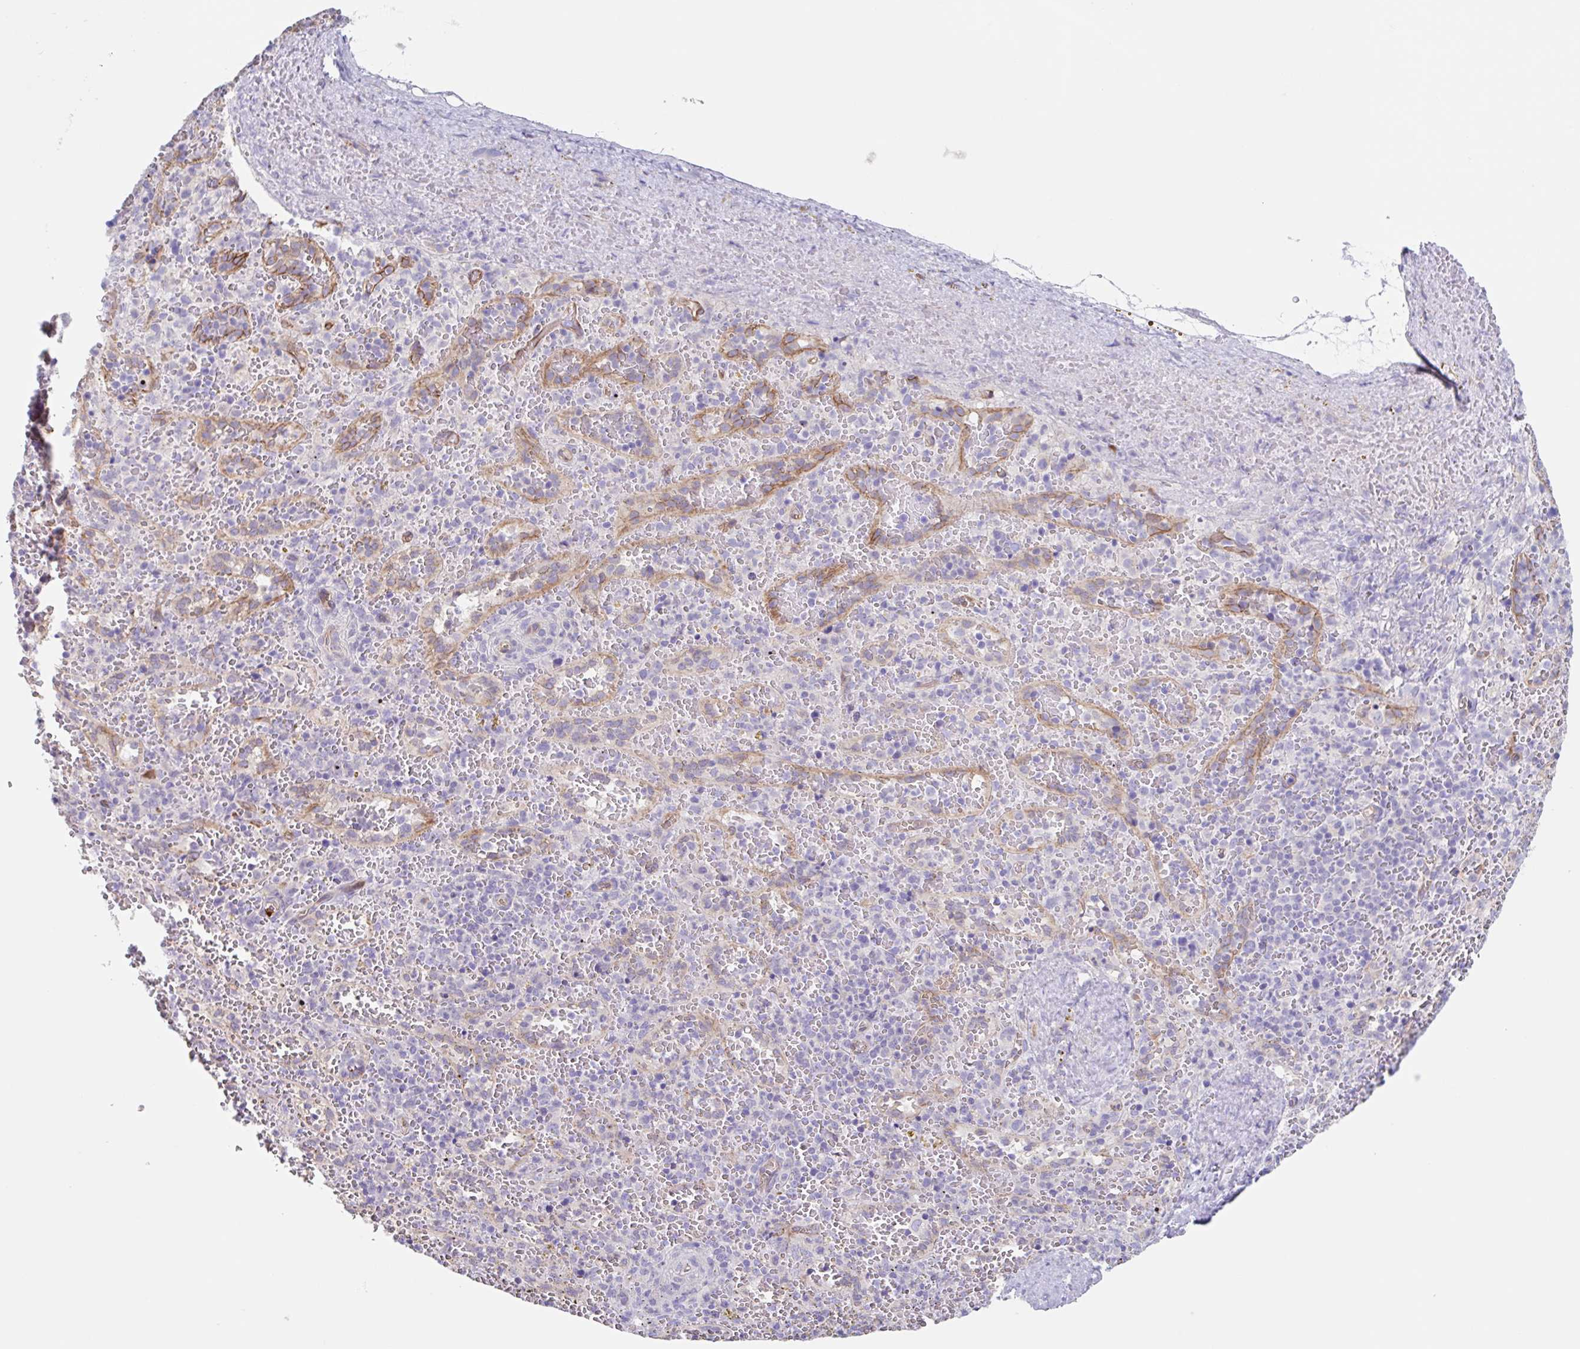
{"staining": {"intensity": "negative", "quantity": "none", "location": "none"}, "tissue": "spleen", "cell_type": "Cells in red pulp", "image_type": "normal", "snomed": [{"axis": "morphology", "description": "Normal tissue, NOS"}, {"axis": "topography", "description": "Spleen"}], "caption": "DAB immunohistochemical staining of benign spleen reveals no significant staining in cells in red pulp.", "gene": "EHD4", "patient": {"sex": "female", "age": 50}}